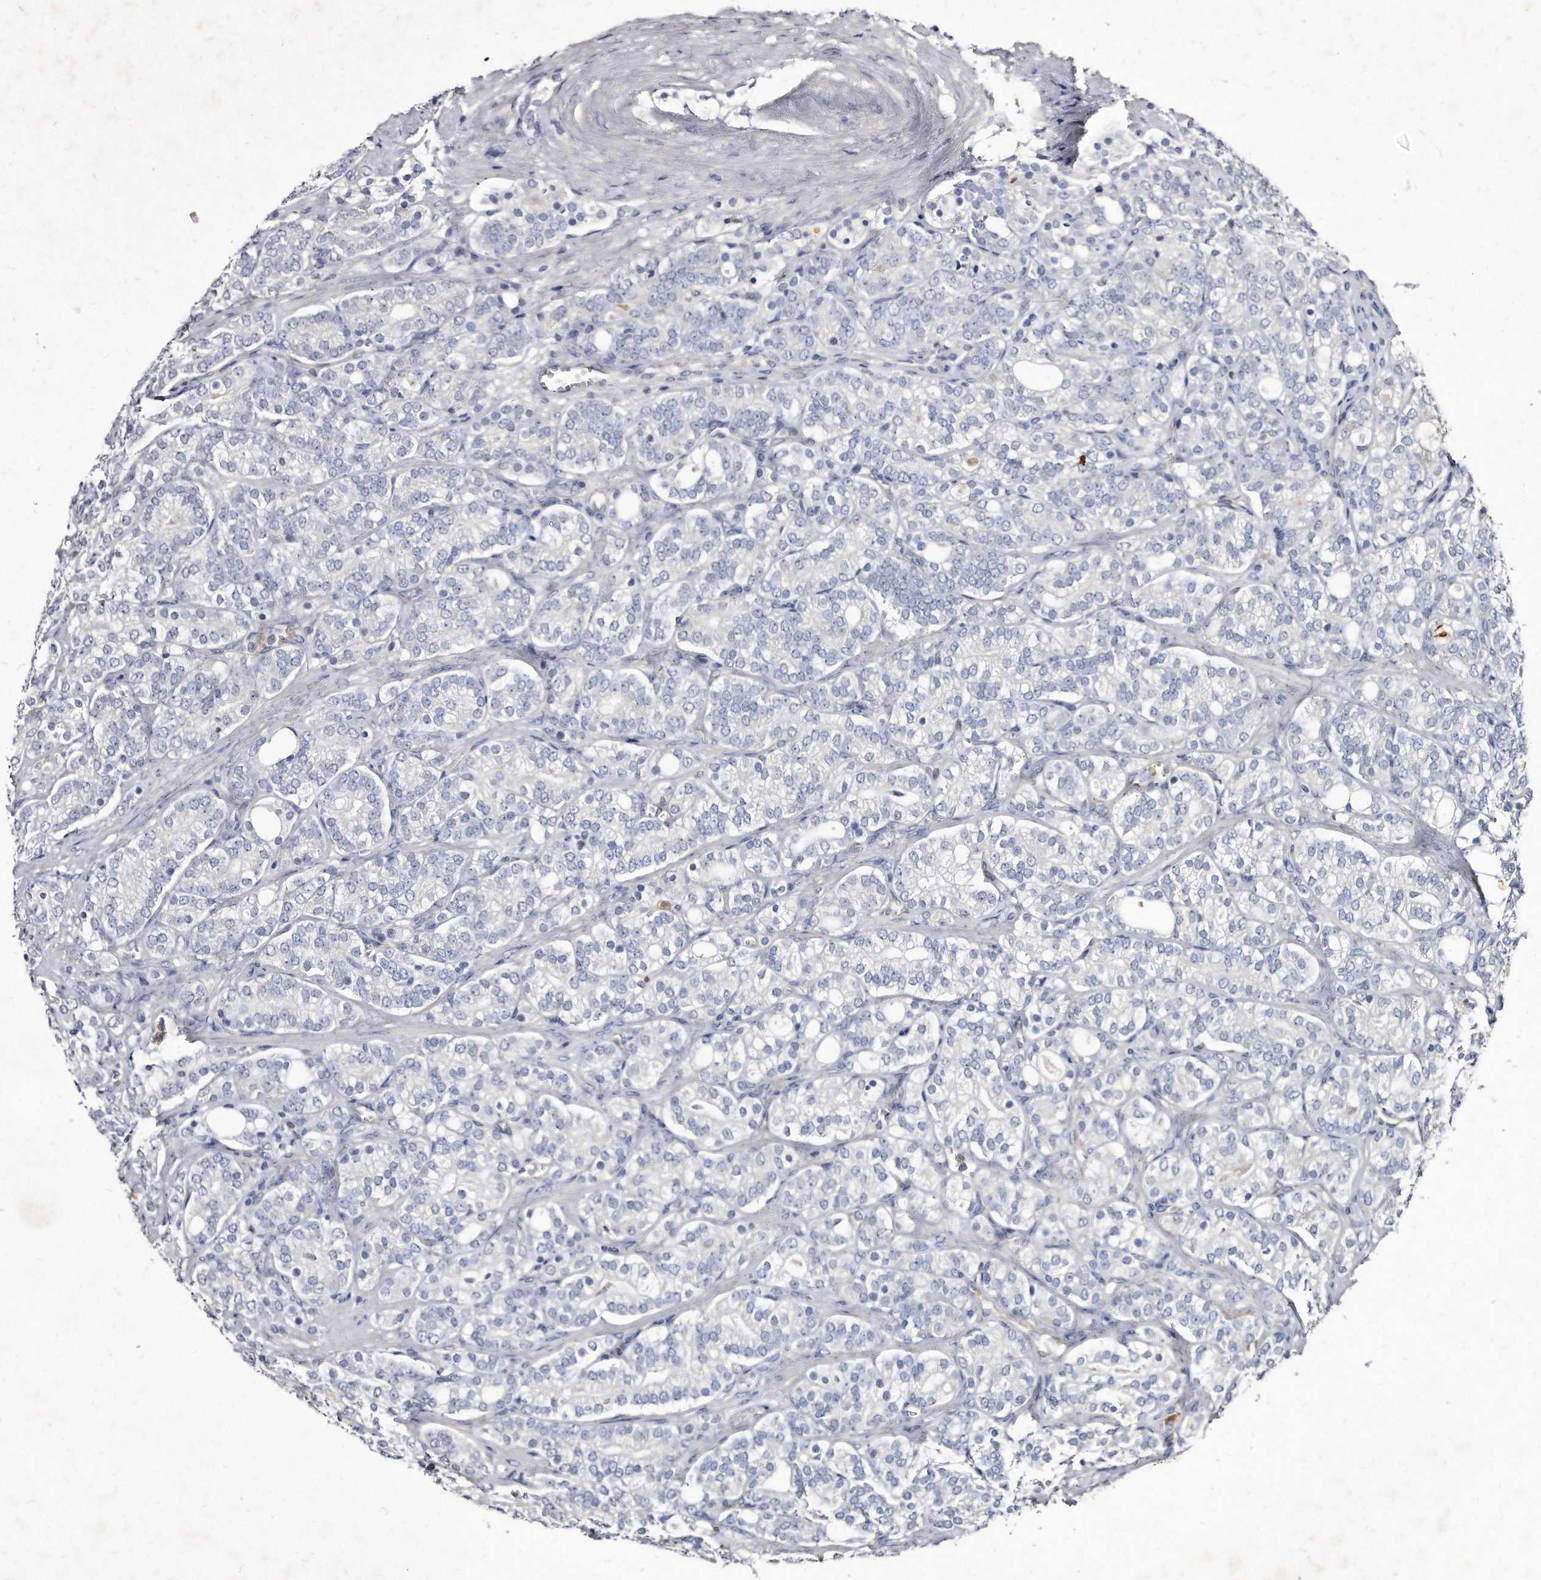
{"staining": {"intensity": "negative", "quantity": "none", "location": "none"}, "tissue": "prostate cancer", "cell_type": "Tumor cells", "image_type": "cancer", "snomed": [{"axis": "morphology", "description": "Adenocarcinoma, High grade"}, {"axis": "topography", "description": "Prostate"}], "caption": "A micrograph of prostate adenocarcinoma (high-grade) stained for a protein demonstrates no brown staining in tumor cells.", "gene": "KLHDC3", "patient": {"sex": "male", "age": 57}}